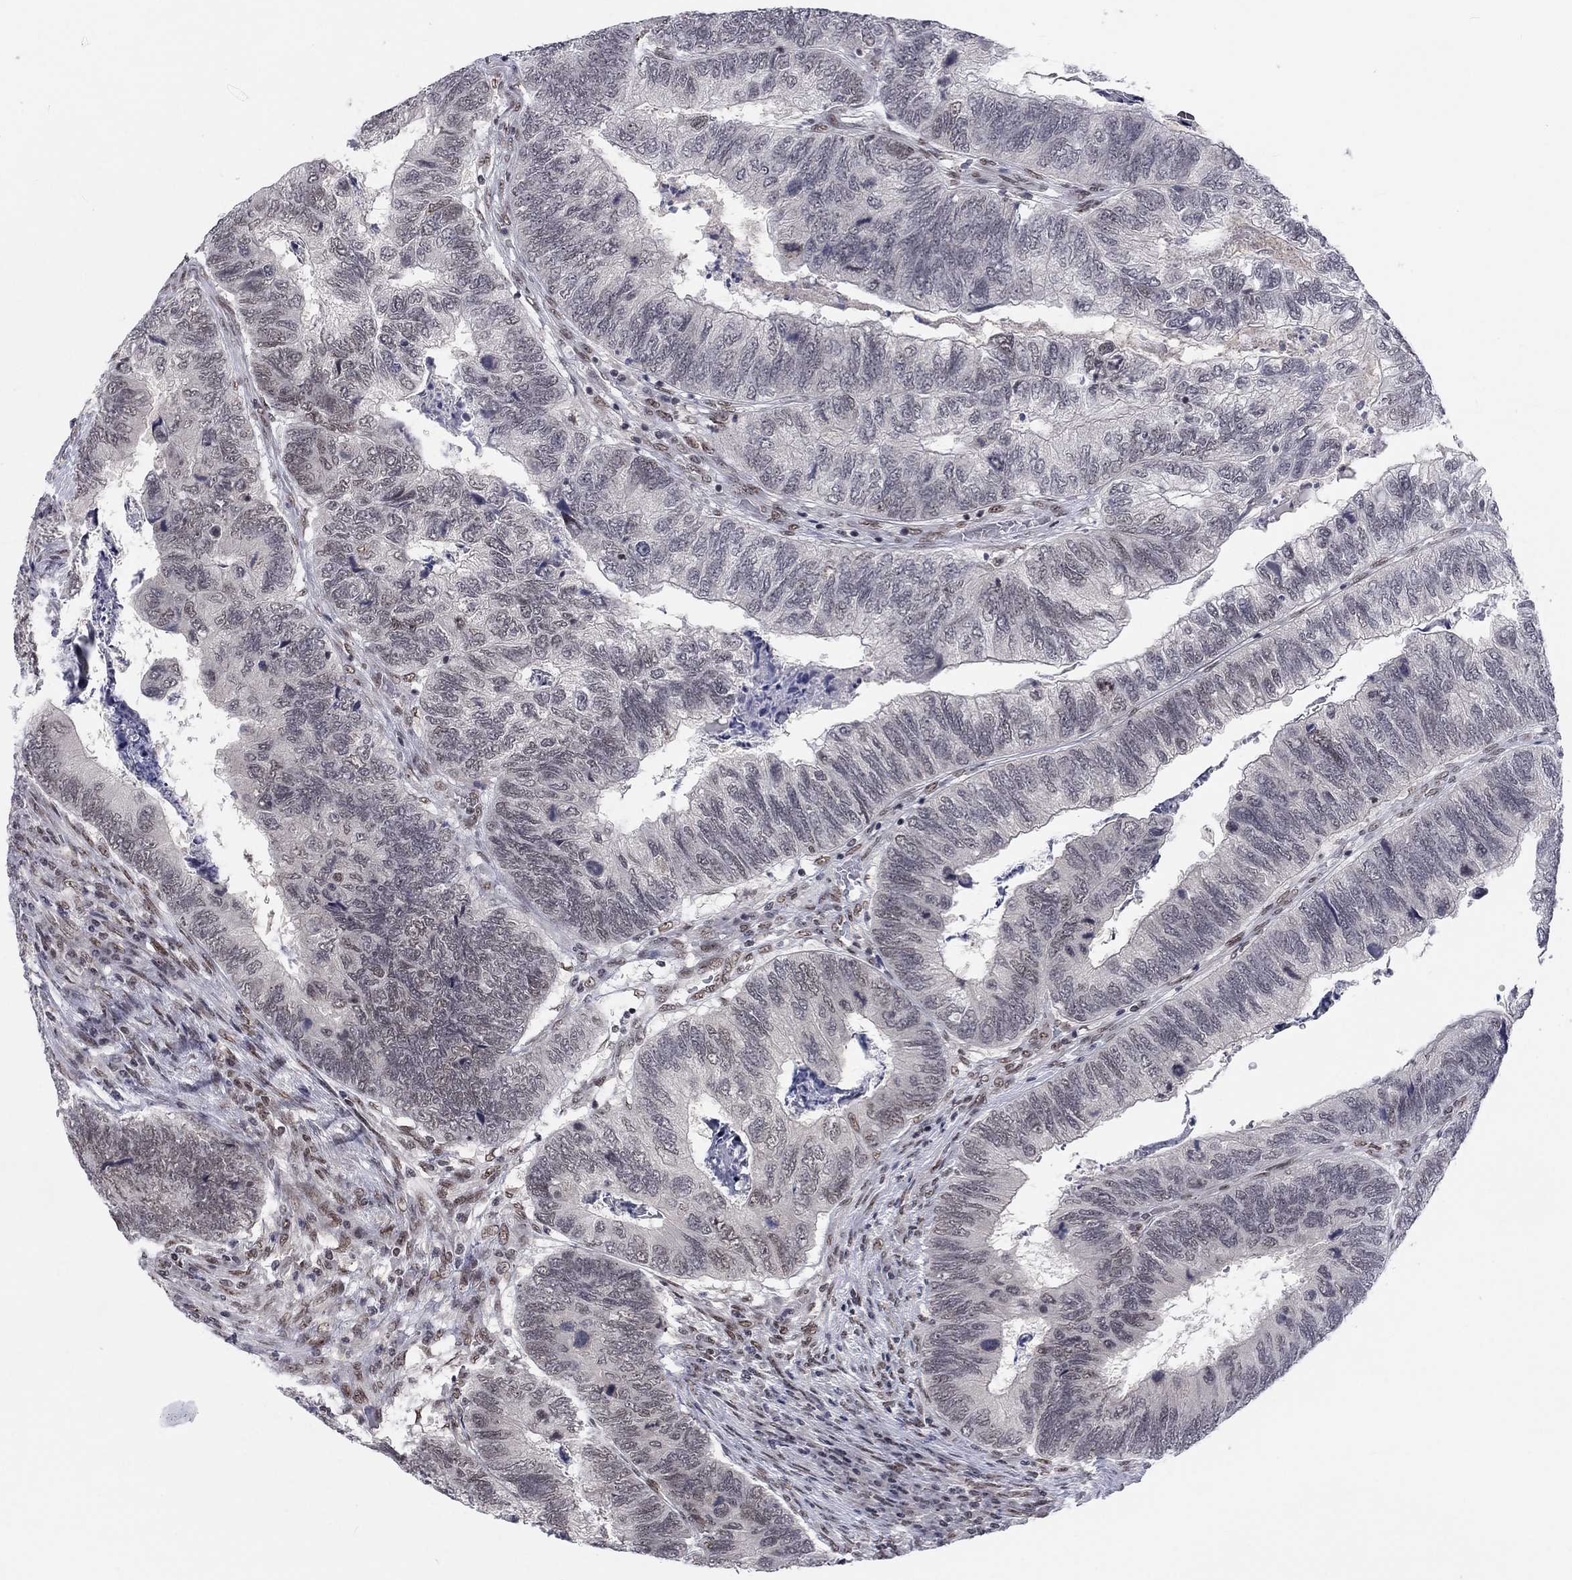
{"staining": {"intensity": "negative", "quantity": "none", "location": "none"}, "tissue": "colorectal cancer", "cell_type": "Tumor cells", "image_type": "cancer", "snomed": [{"axis": "morphology", "description": "Adenocarcinoma, NOS"}, {"axis": "topography", "description": "Colon"}], "caption": "Human colorectal cancer (adenocarcinoma) stained for a protein using immunohistochemistry exhibits no positivity in tumor cells.", "gene": "FYTTD1", "patient": {"sex": "female", "age": 67}}